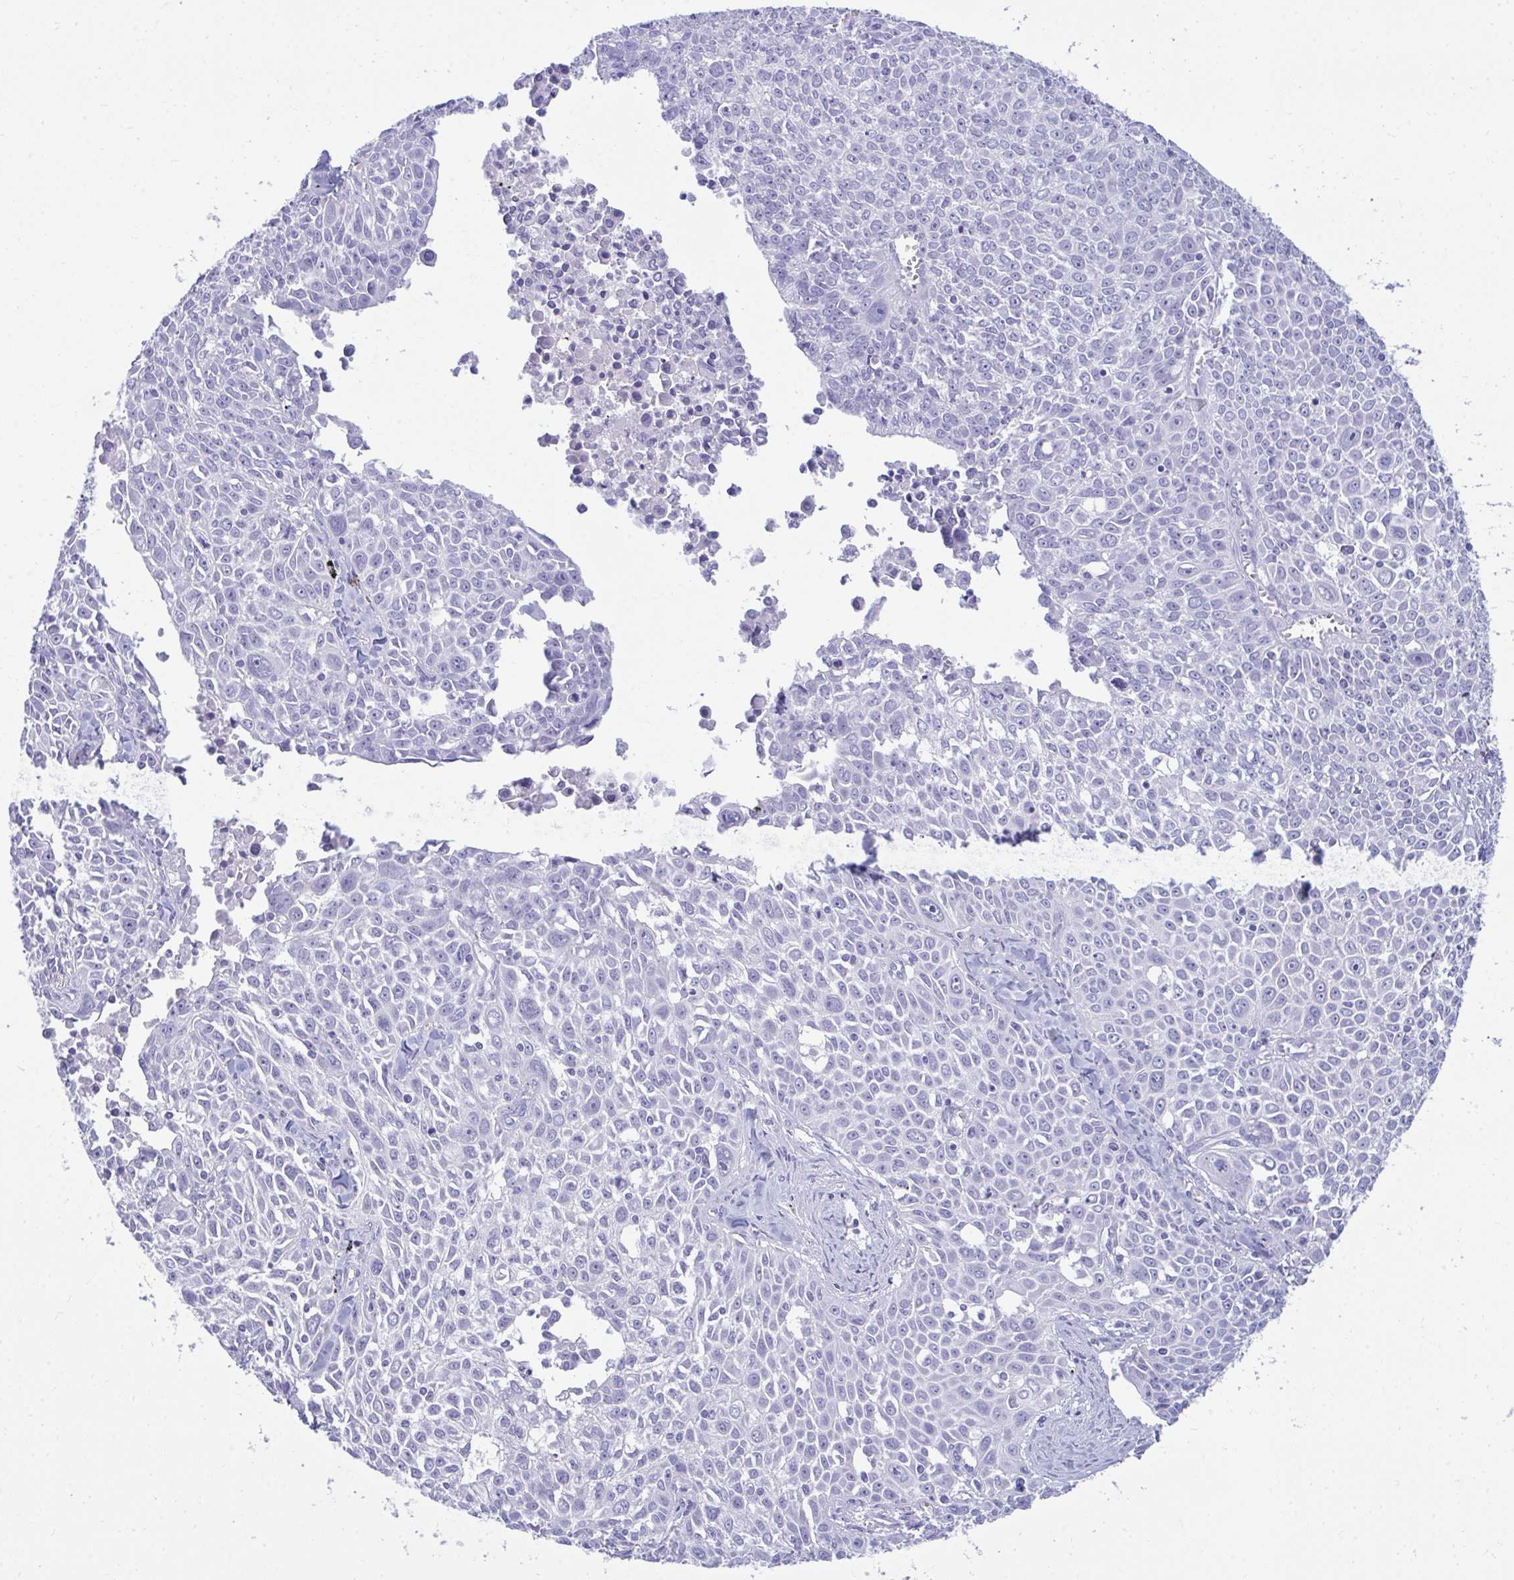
{"staining": {"intensity": "negative", "quantity": "none", "location": "none"}, "tissue": "lung cancer", "cell_type": "Tumor cells", "image_type": "cancer", "snomed": [{"axis": "morphology", "description": "Squamous cell carcinoma, NOS"}, {"axis": "morphology", "description": "Squamous cell carcinoma, metastatic, NOS"}, {"axis": "topography", "description": "Lymph node"}, {"axis": "topography", "description": "Lung"}], "caption": "Tumor cells show no significant expression in lung cancer (metastatic squamous cell carcinoma). (DAB (3,3'-diaminobenzidine) immunohistochemistry visualized using brightfield microscopy, high magnification).", "gene": "PLEKHH1", "patient": {"sex": "female", "age": 62}}